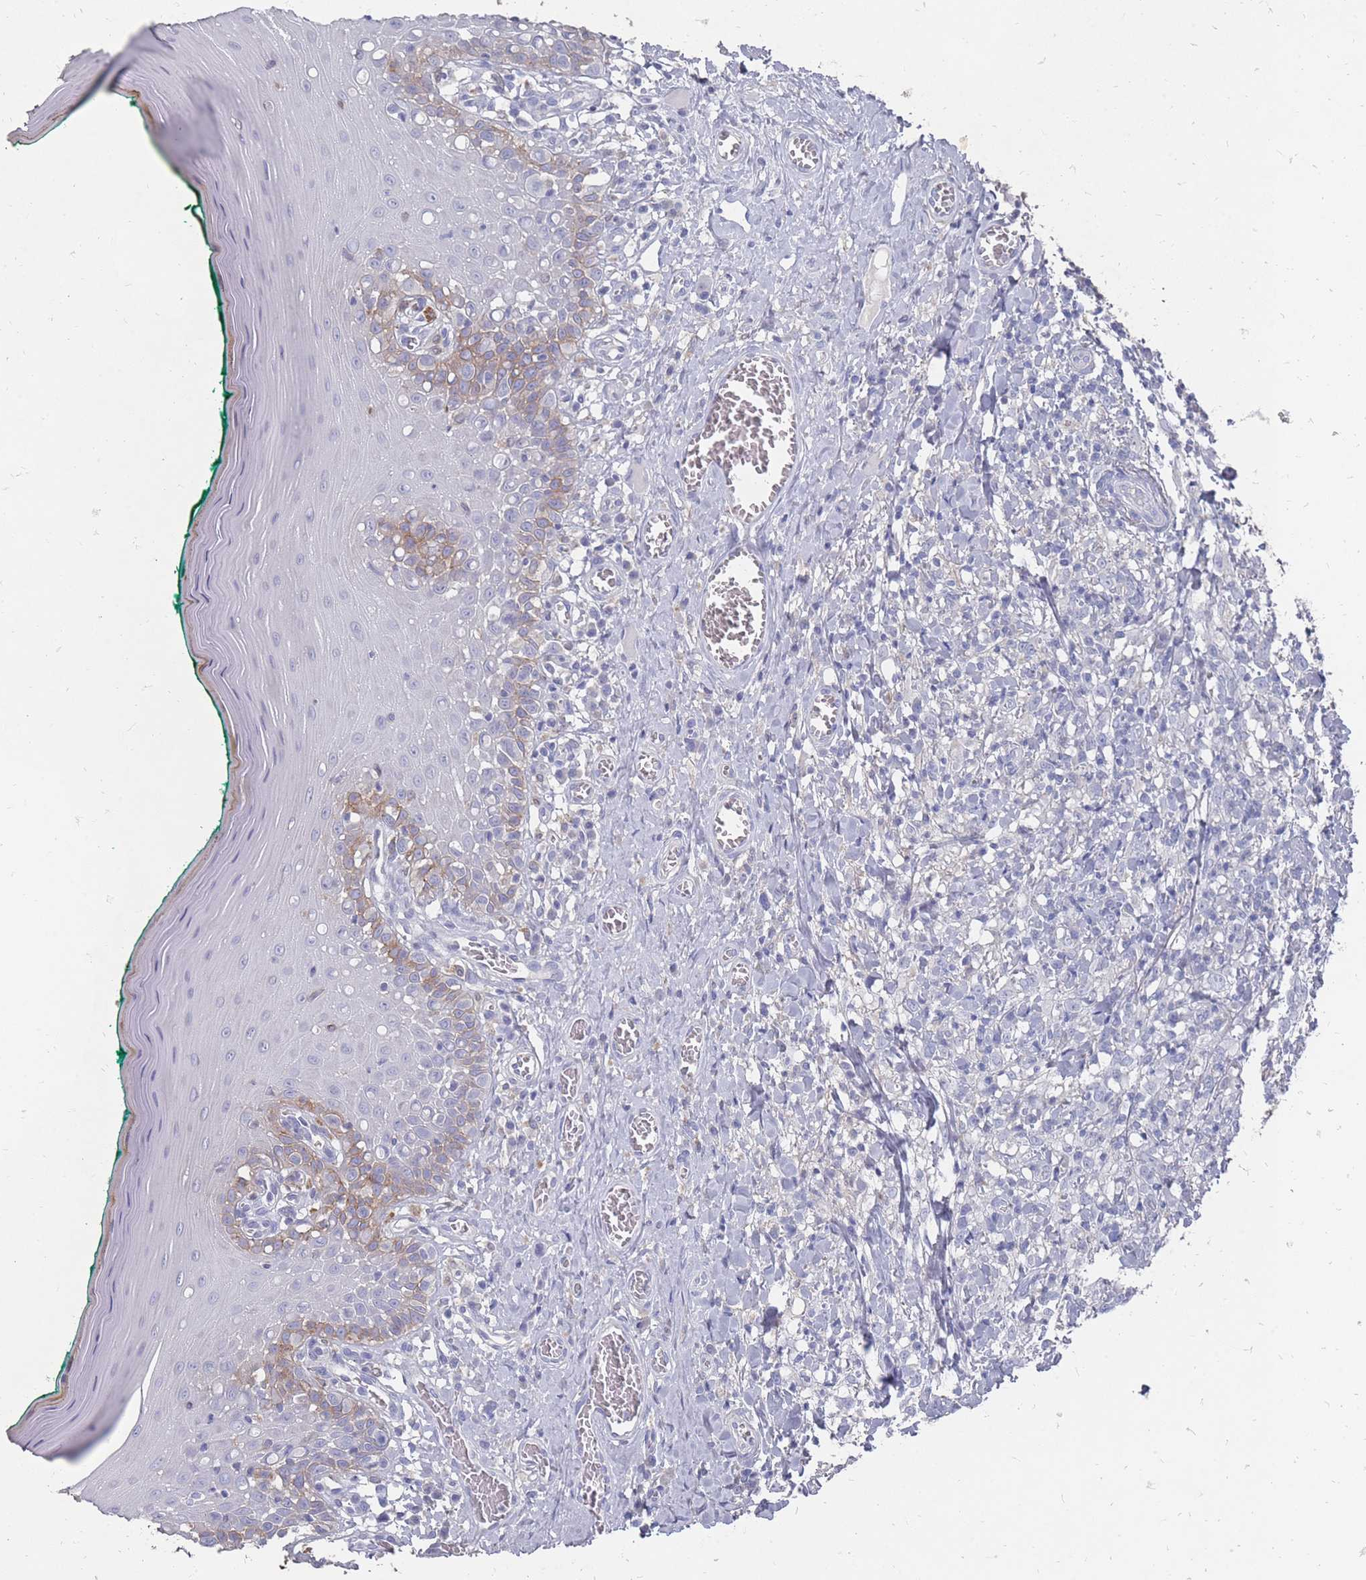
{"staining": {"intensity": "moderate", "quantity": "<25%", "location": "cytoplasmic/membranous"}, "tissue": "oral mucosa", "cell_type": "Squamous epithelial cells", "image_type": "normal", "snomed": [{"axis": "morphology", "description": "Normal tissue, NOS"}, {"axis": "topography", "description": "Oral tissue"}], "caption": "Human oral mucosa stained with a brown dye exhibits moderate cytoplasmic/membranous positive positivity in about <25% of squamous epithelial cells.", "gene": "OTULINL", "patient": {"sex": "female", "age": 83}}